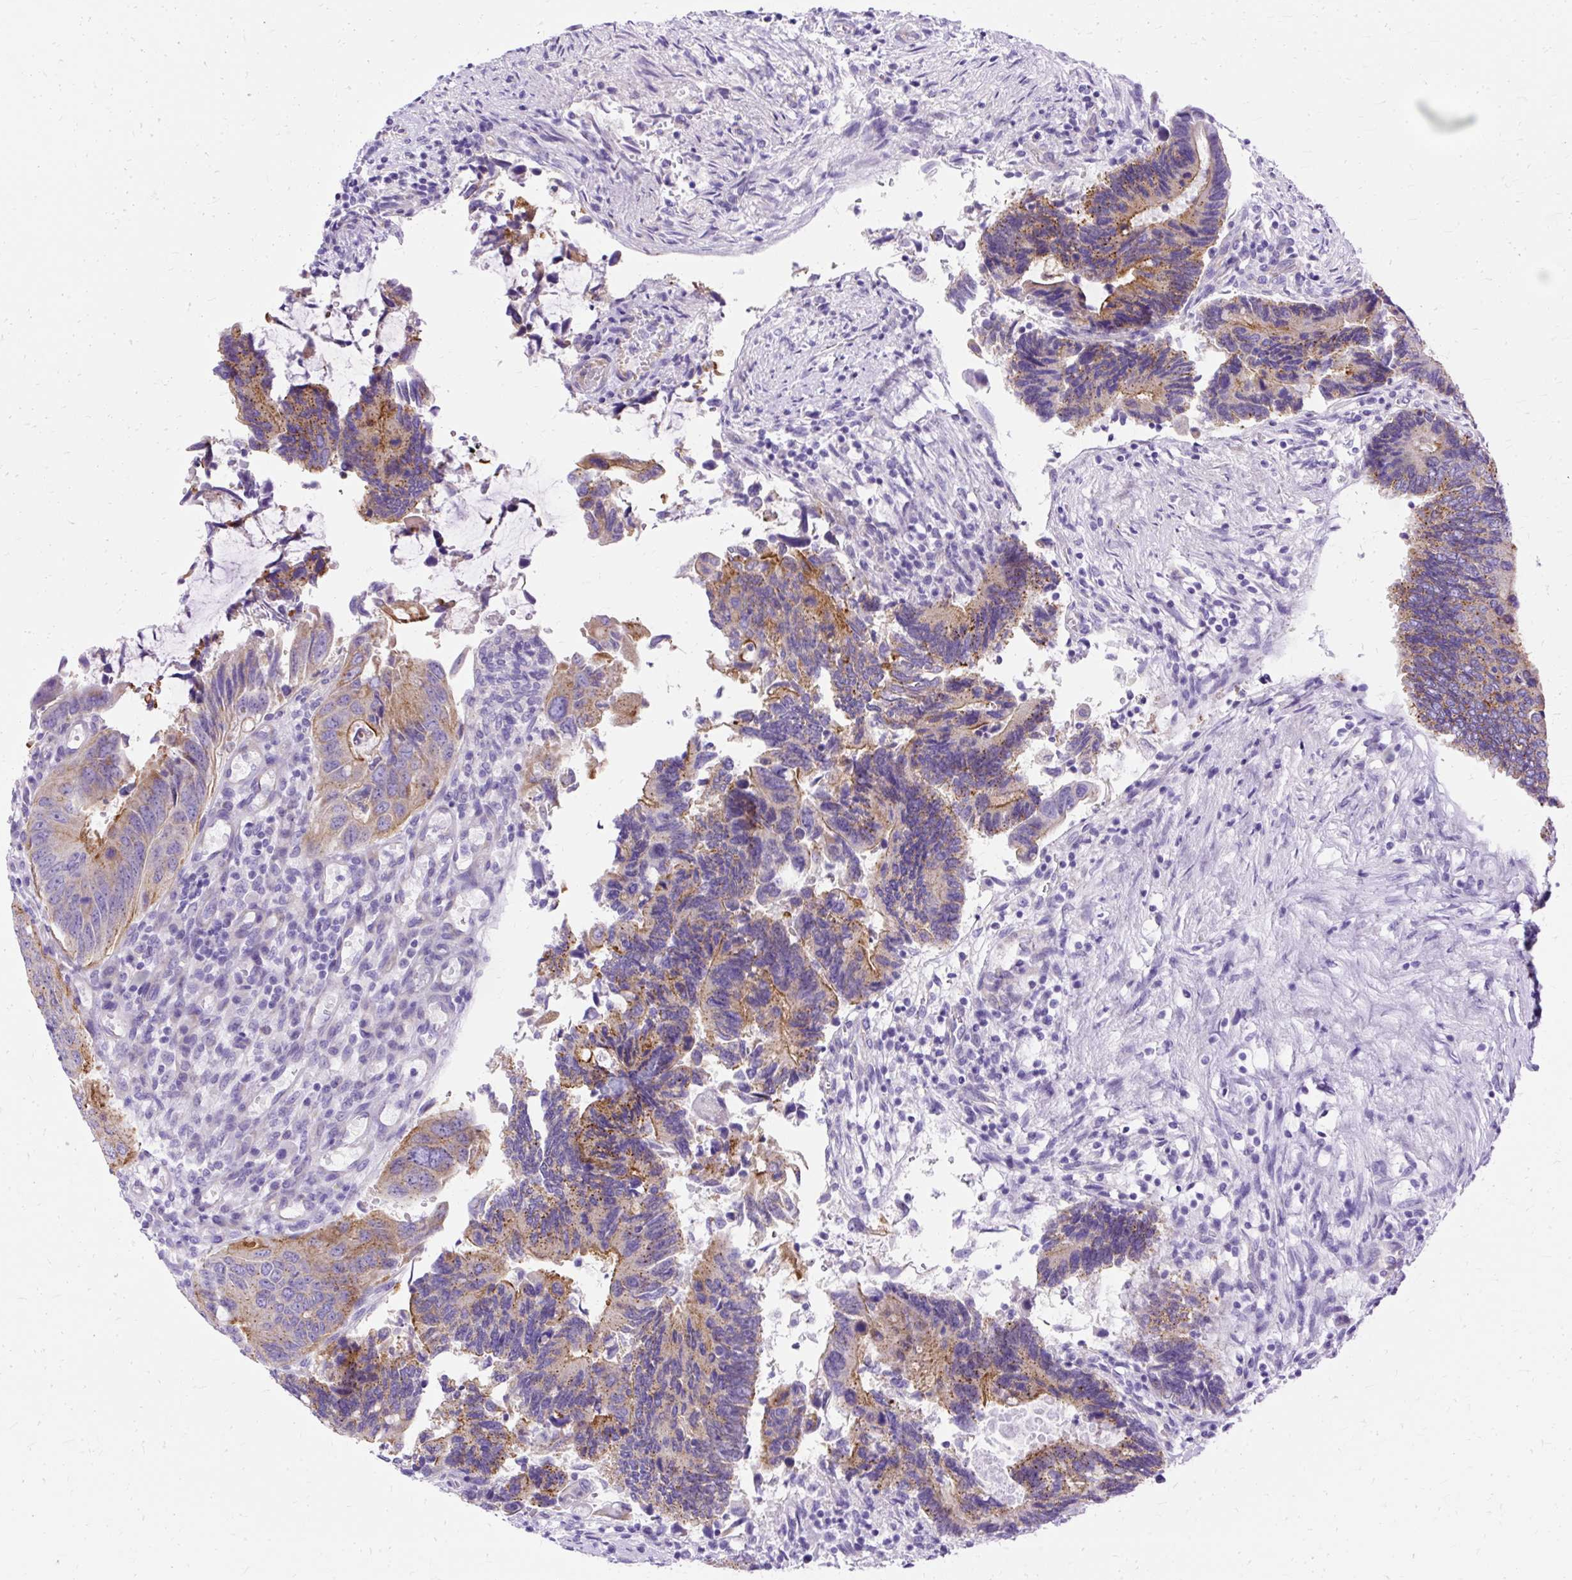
{"staining": {"intensity": "moderate", "quantity": ">75%", "location": "cytoplasmic/membranous"}, "tissue": "colorectal cancer", "cell_type": "Tumor cells", "image_type": "cancer", "snomed": [{"axis": "morphology", "description": "Adenocarcinoma, NOS"}, {"axis": "topography", "description": "Colon"}], "caption": "Protein expression analysis of human colorectal adenocarcinoma reveals moderate cytoplasmic/membranous positivity in about >75% of tumor cells.", "gene": "MYO6", "patient": {"sex": "male", "age": 87}}